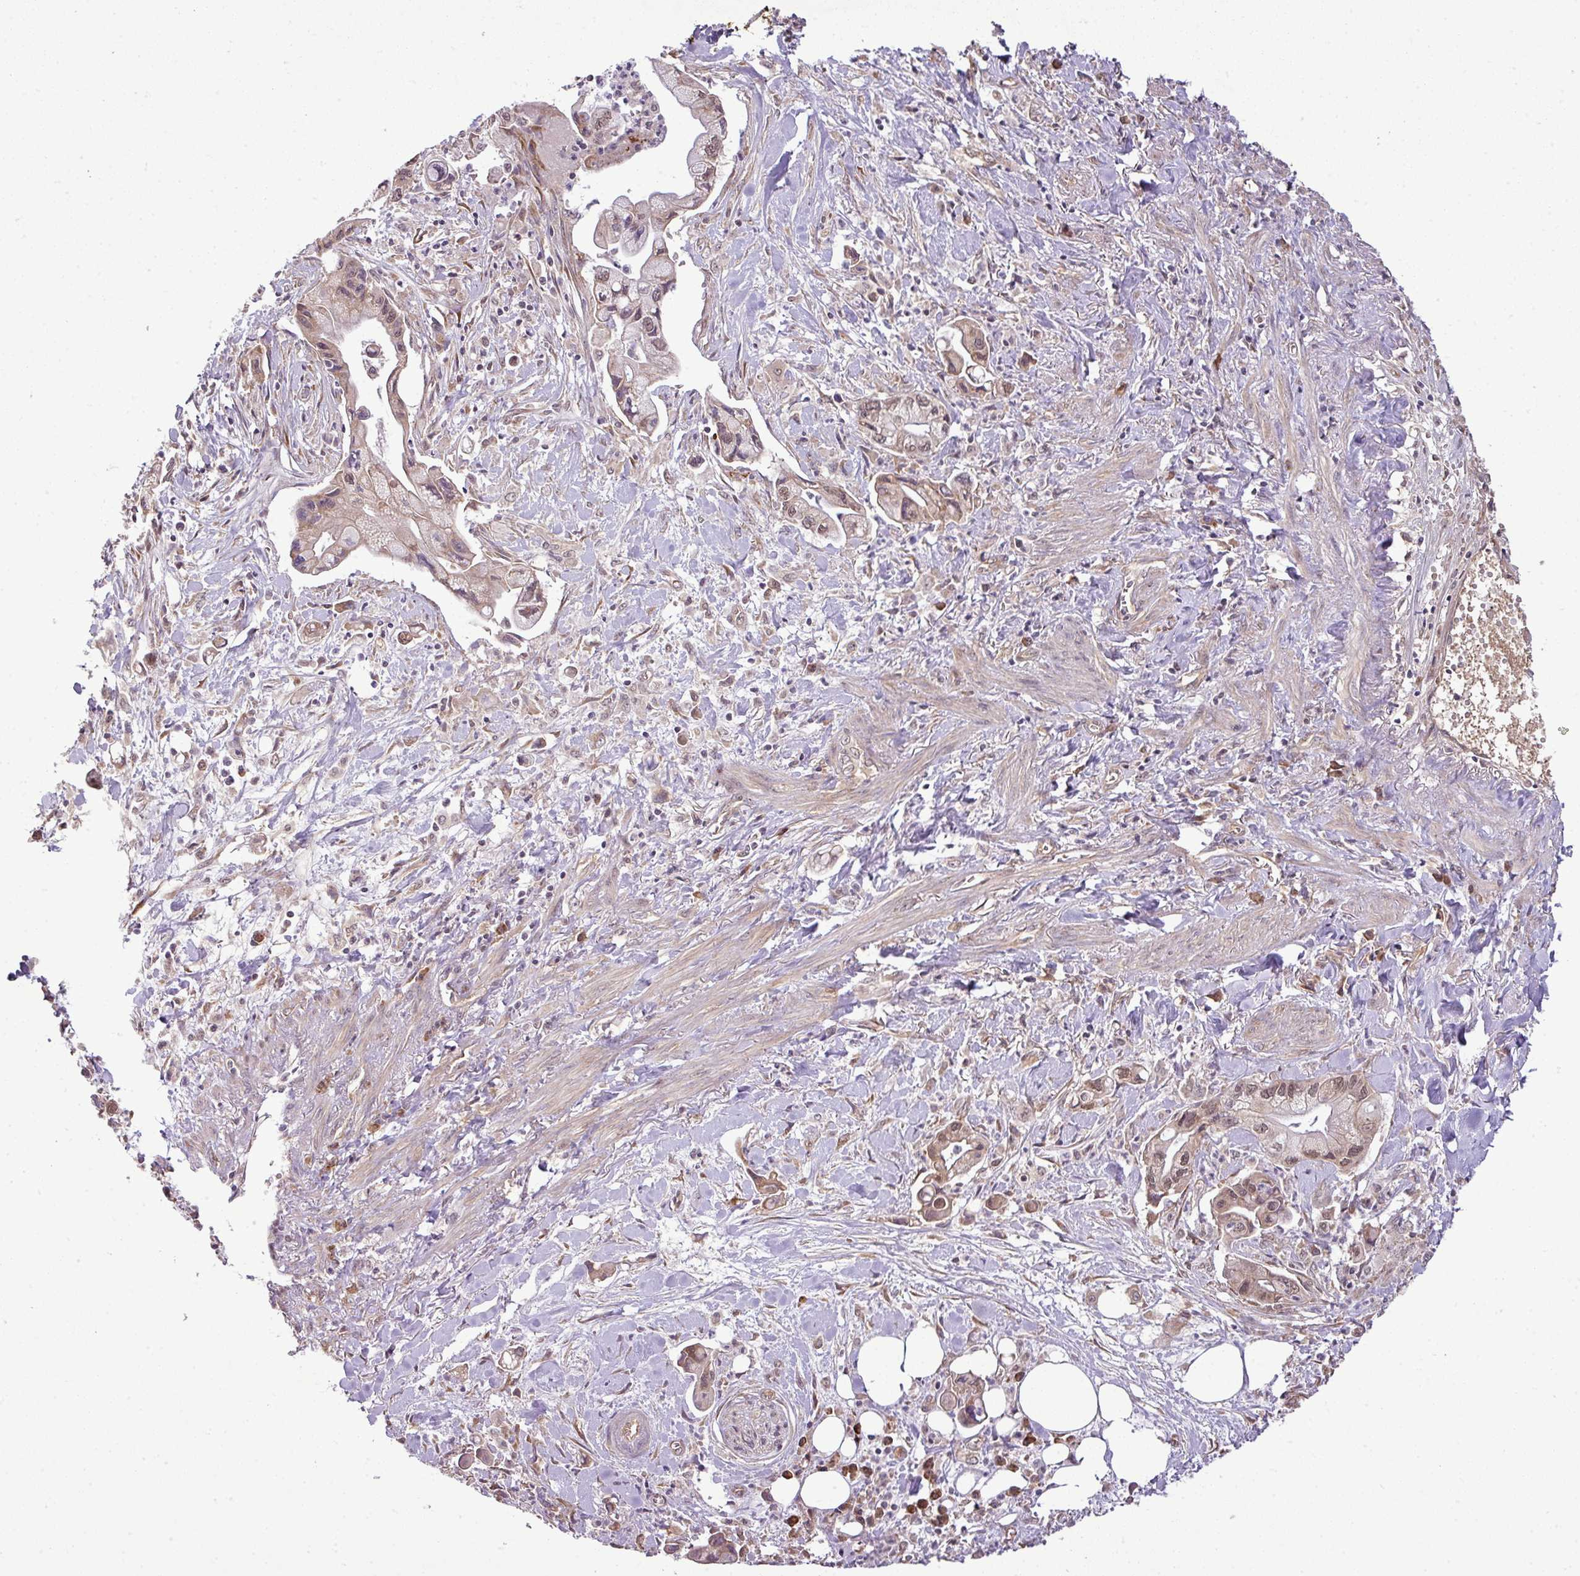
{"staining": {"intensity": "weak", "quantity": "25%-75%", "location": "cytoplasmic/membranous,nuclear"}, "tissue": "pancreatic cancer", "cell_type": "Tumor cells", "image_type": "cancer", "snomed": [{"axis": "morphology", "description": "Adenocarcinoma, NOS"}, {"axis": "topography", "description": "Pancreas"}], "caption": "A high-resolution image shows immunohistochemistry staining of pancreatic cancer, which shows weak cytoplasmic/membranous and nuclear expression in approximately 25%-75% of tumor cells. The protein is stained brown, and the nuclei are stained in blue (DAB (3,3'-diaminobenzidine) IHC with brightfield microscopy, high magnification).", "gene": "DNAAF4", "patient": {"sex": "male", "age": 61}}